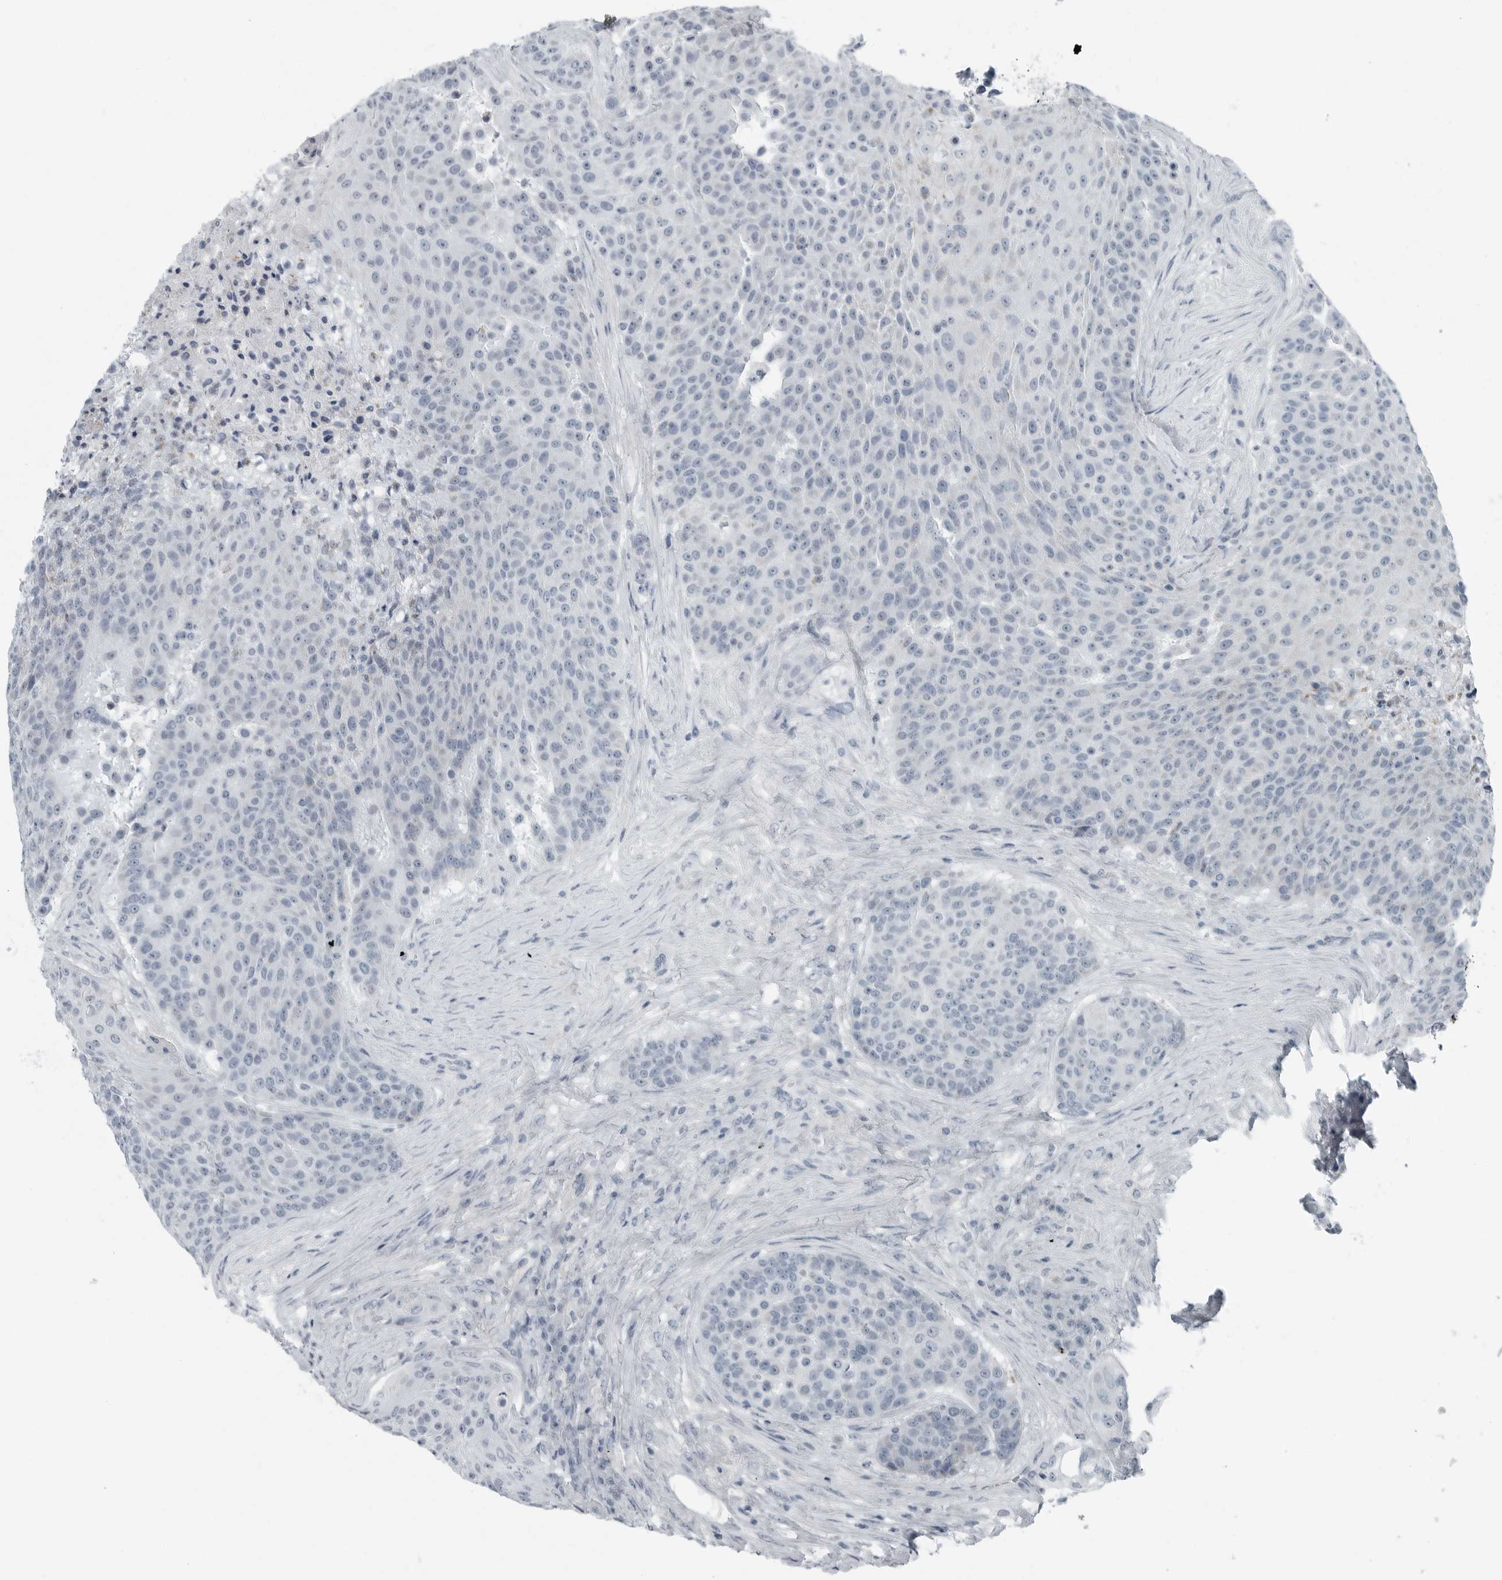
{"staining": {"intensity": "negative", "quantity": "none", "location": "none"}, "tissue": "urothelial cancer", "cell_type": "Tumor cells", "image_type": "cancer", "snomed": [{"axis": "morphology", "description": "Urothelial carcinoma, High grade"}, {"axis": "topography", "description": "Urinary bladder"}], "caption": "The micrograph exhibits no staining of tumor cells in urothelial cancer.", "gene": "ZPBP2", "patient": {"sex": "female", "age": 63}}